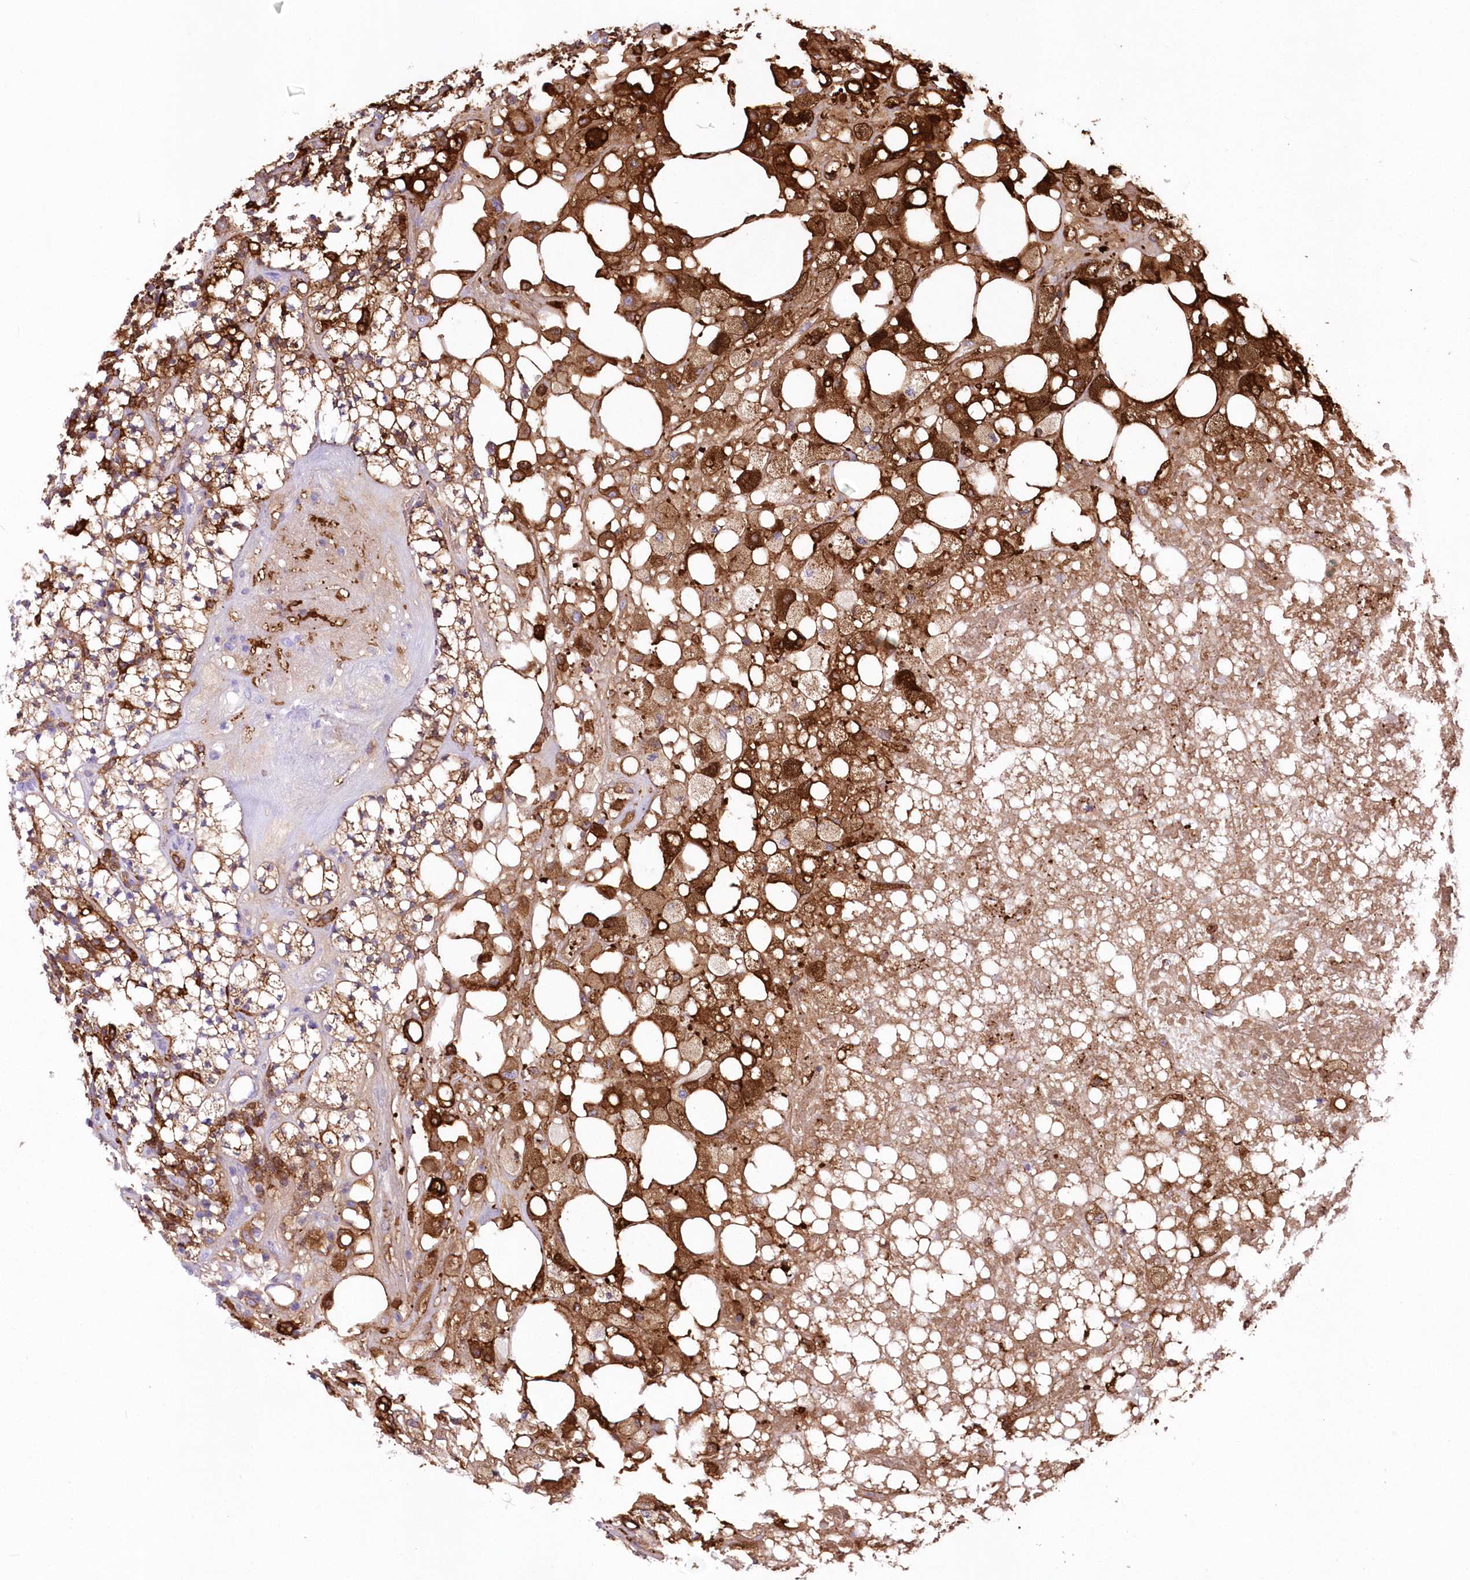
{"staining": {"intensity": "moderate", "quantity": ">75%", "location": "cytoplasmic/membranous"}, "tissue": "renal cancer", "cell_type": "Tumor cells", "image_type": "cancer", "snomed": [{"axis": "morphology", "description": "Adenocarcinoma, NOS"}, {"axis": "topography", "description": "Kidney"}], "caption": "Human renal adenocarcinoma stained for a protein (brown) exhibits moderate cytoplasmic/membranous positive positivity in approximately >75% of tumor cells.", "gene": "DNAJC19", "patient": {"sex": "male", "age": 77}}